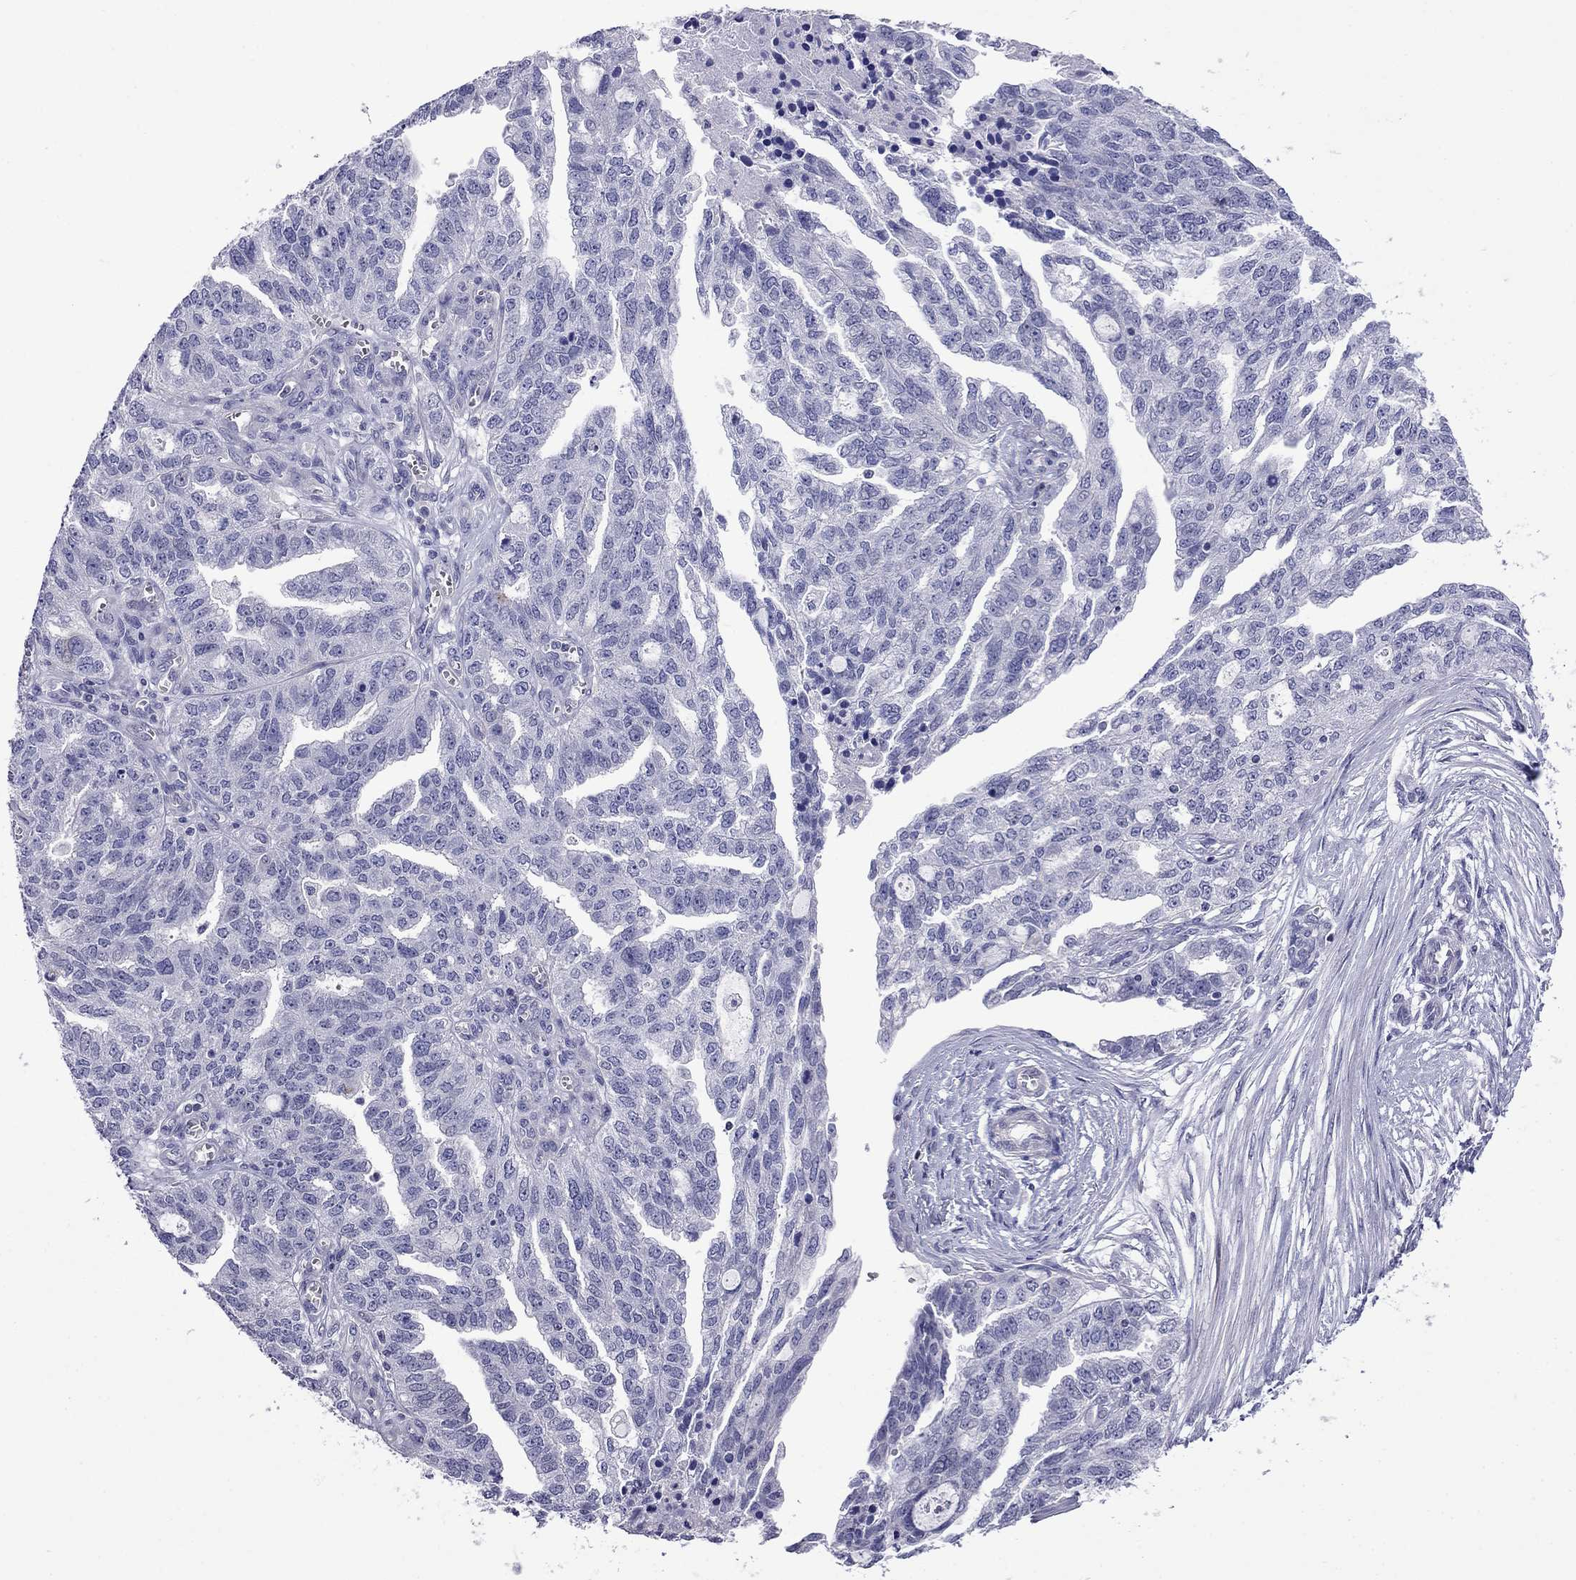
{"staining": {"intensity": "negative", "quantity": "none", "location": "none"}, "tissue": "ovarian cancer", "cell_type": "Tumor cells", "image_type": "cancer", "snomed": [{"axis": "morphology", "description": "Cystadenocarcinoma, serous, NOS"}, {"axis": "topography", "description": "Ovary"}], "caption": "Protein analysis of serous cystadenocarcinoma (ovarian) reveals no significant staining in tumor cells.", "gene": "PRR18", "patient": {"sex": "female", "age": 51}}